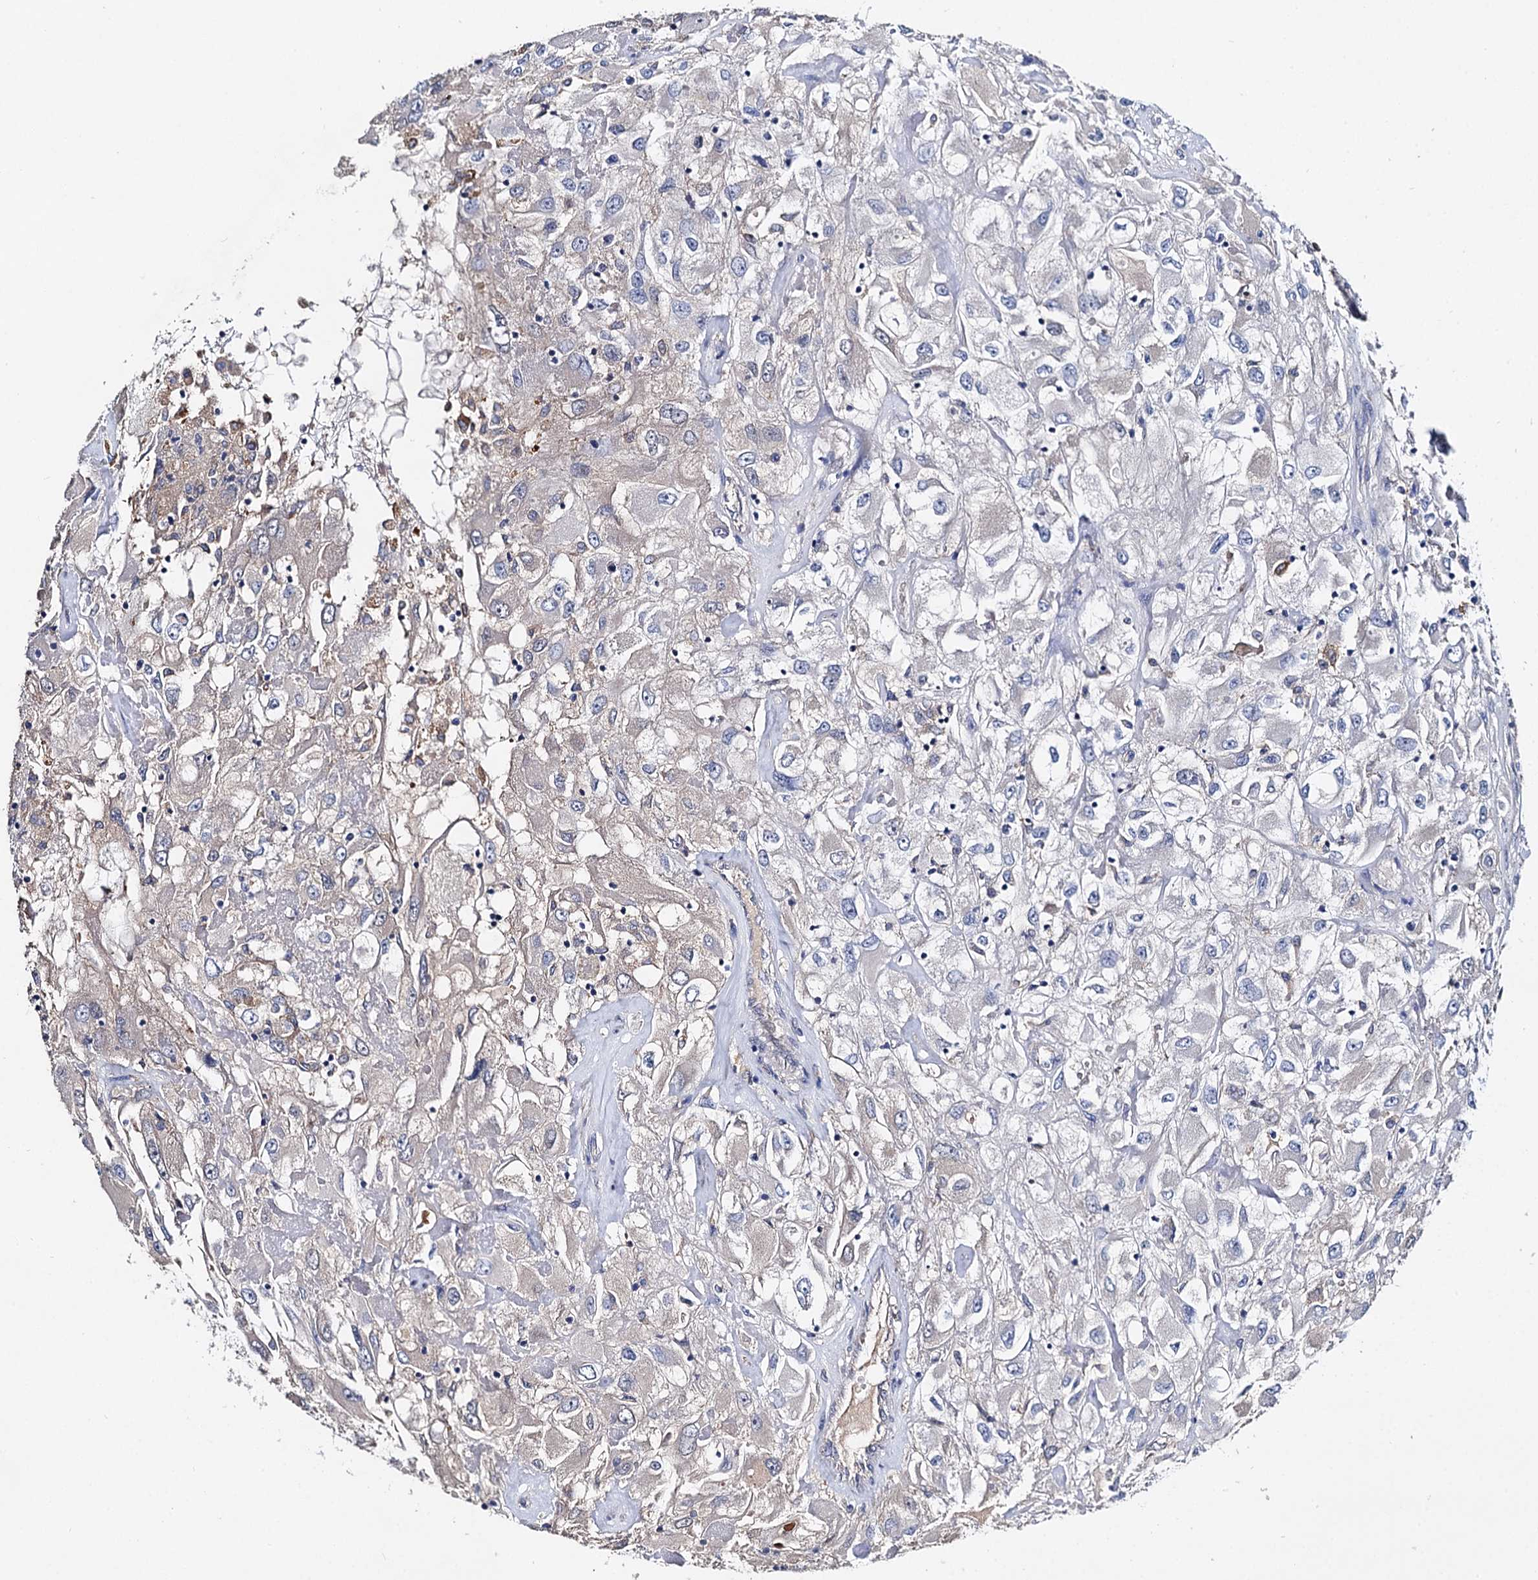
{"staining": {"intensity": "negative", "quantity": "none", "location": "none"}, "tissue": "renal cancer", "cell_type": "Tumor cells", "image_type": "cancer", "snomed": [{"axis": "morphology", "description": "Adenocarcinoma, NOS"}, {"axis": "topography", "description": "Kidney"}], "caption": "Immunohistochemistry of human adenocarcinoma (renal) shows no positivity in tumor cells.", "gene": "HVCN1", "patient": {"sex": "female", "age": 52}}